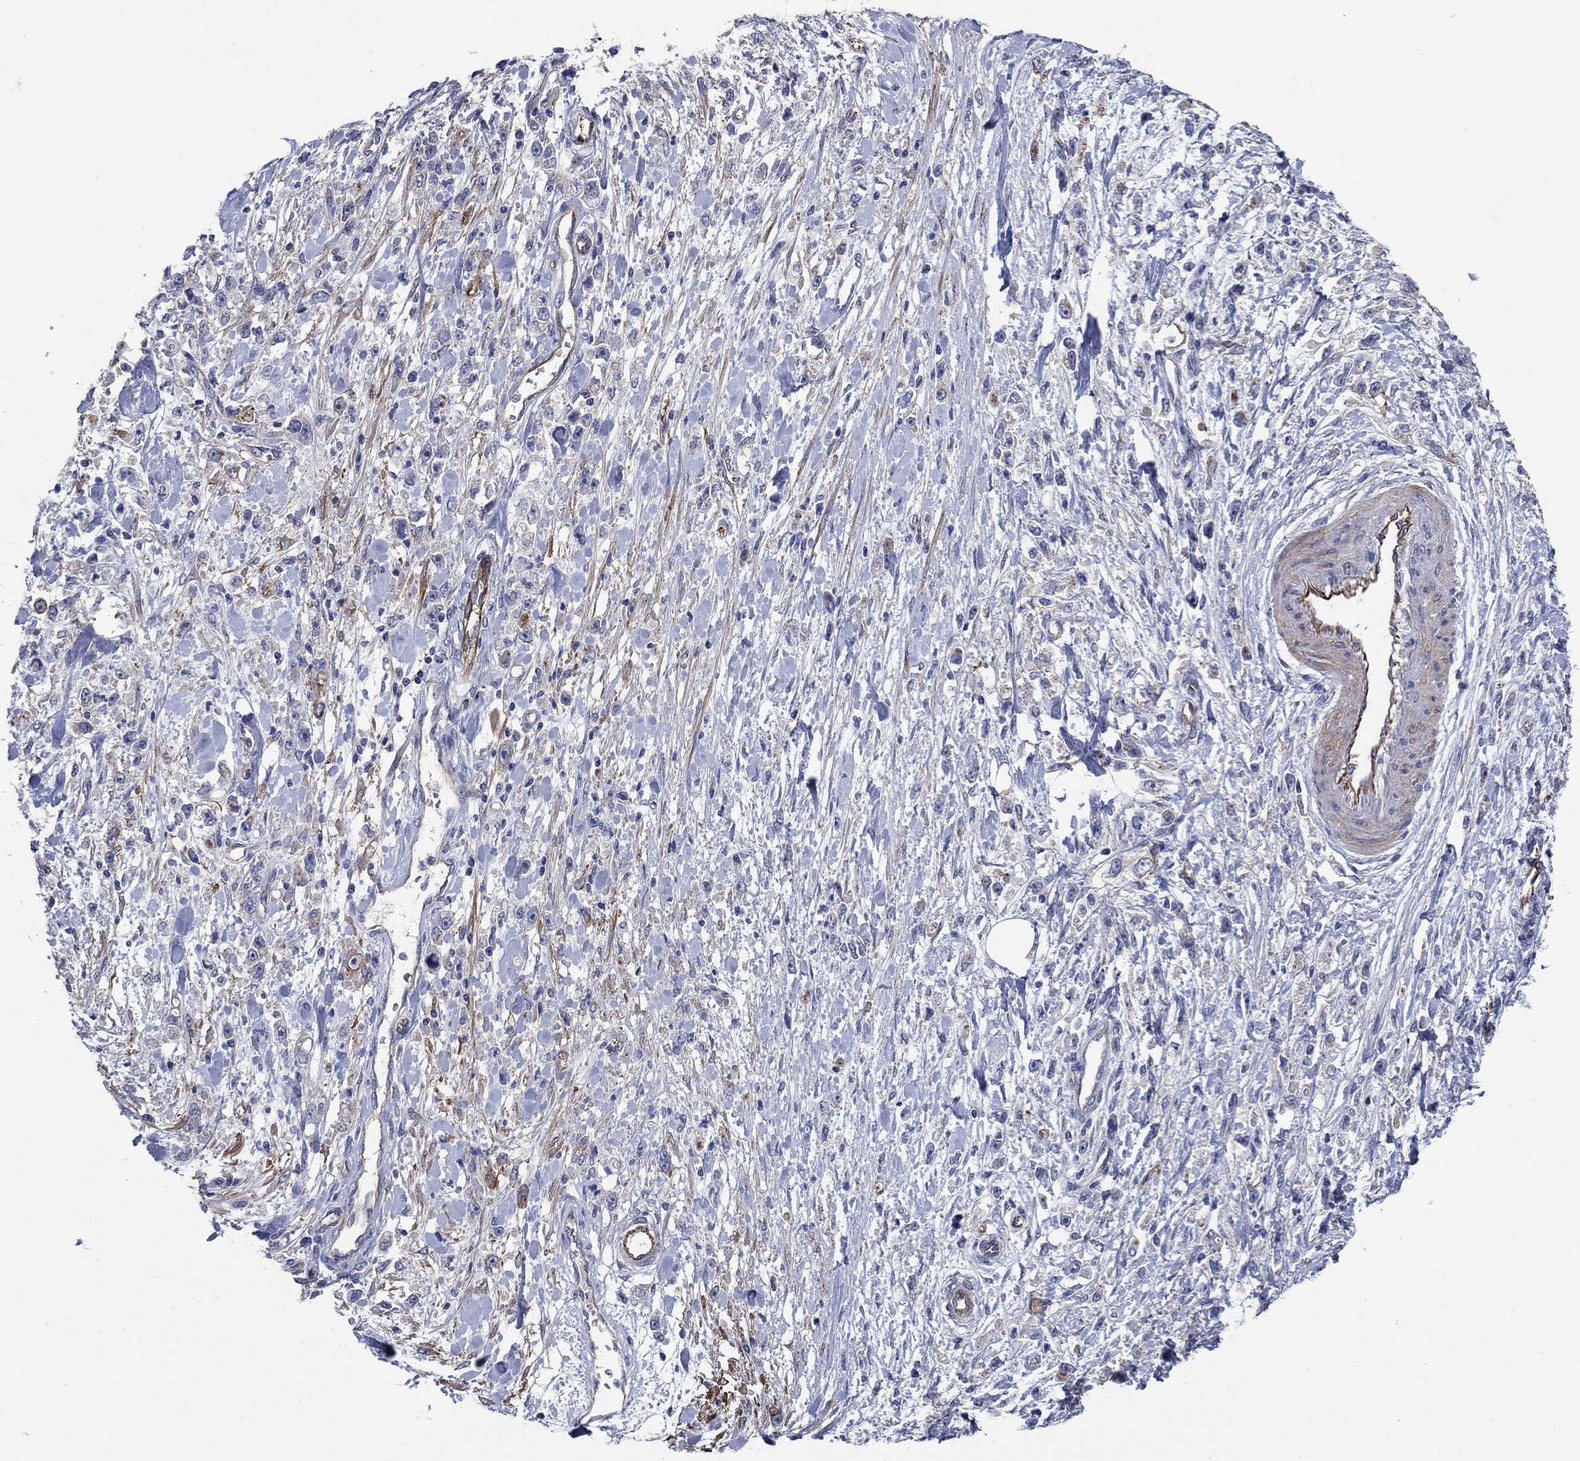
{"staining": {"intensity": "negative", "quantity": "none", "location": "none"}, "tissue": "stomach cancer", "cell_type": "Tumor cells", "image_type": "cancer", "snomed": [{"axis": "morphology", "description": "Adenocarcinoma, NOS"}, {"axis": "topography", "description": "Stomach"}], "caption": "High power microscopy histopathology image of an immunohistochemistry image of stomach cancer (adenocarcinoma), revealing no significant positivity in tumor cells.", "gene": "FLNC", "patient": {"sex": "female", "age": 59}}